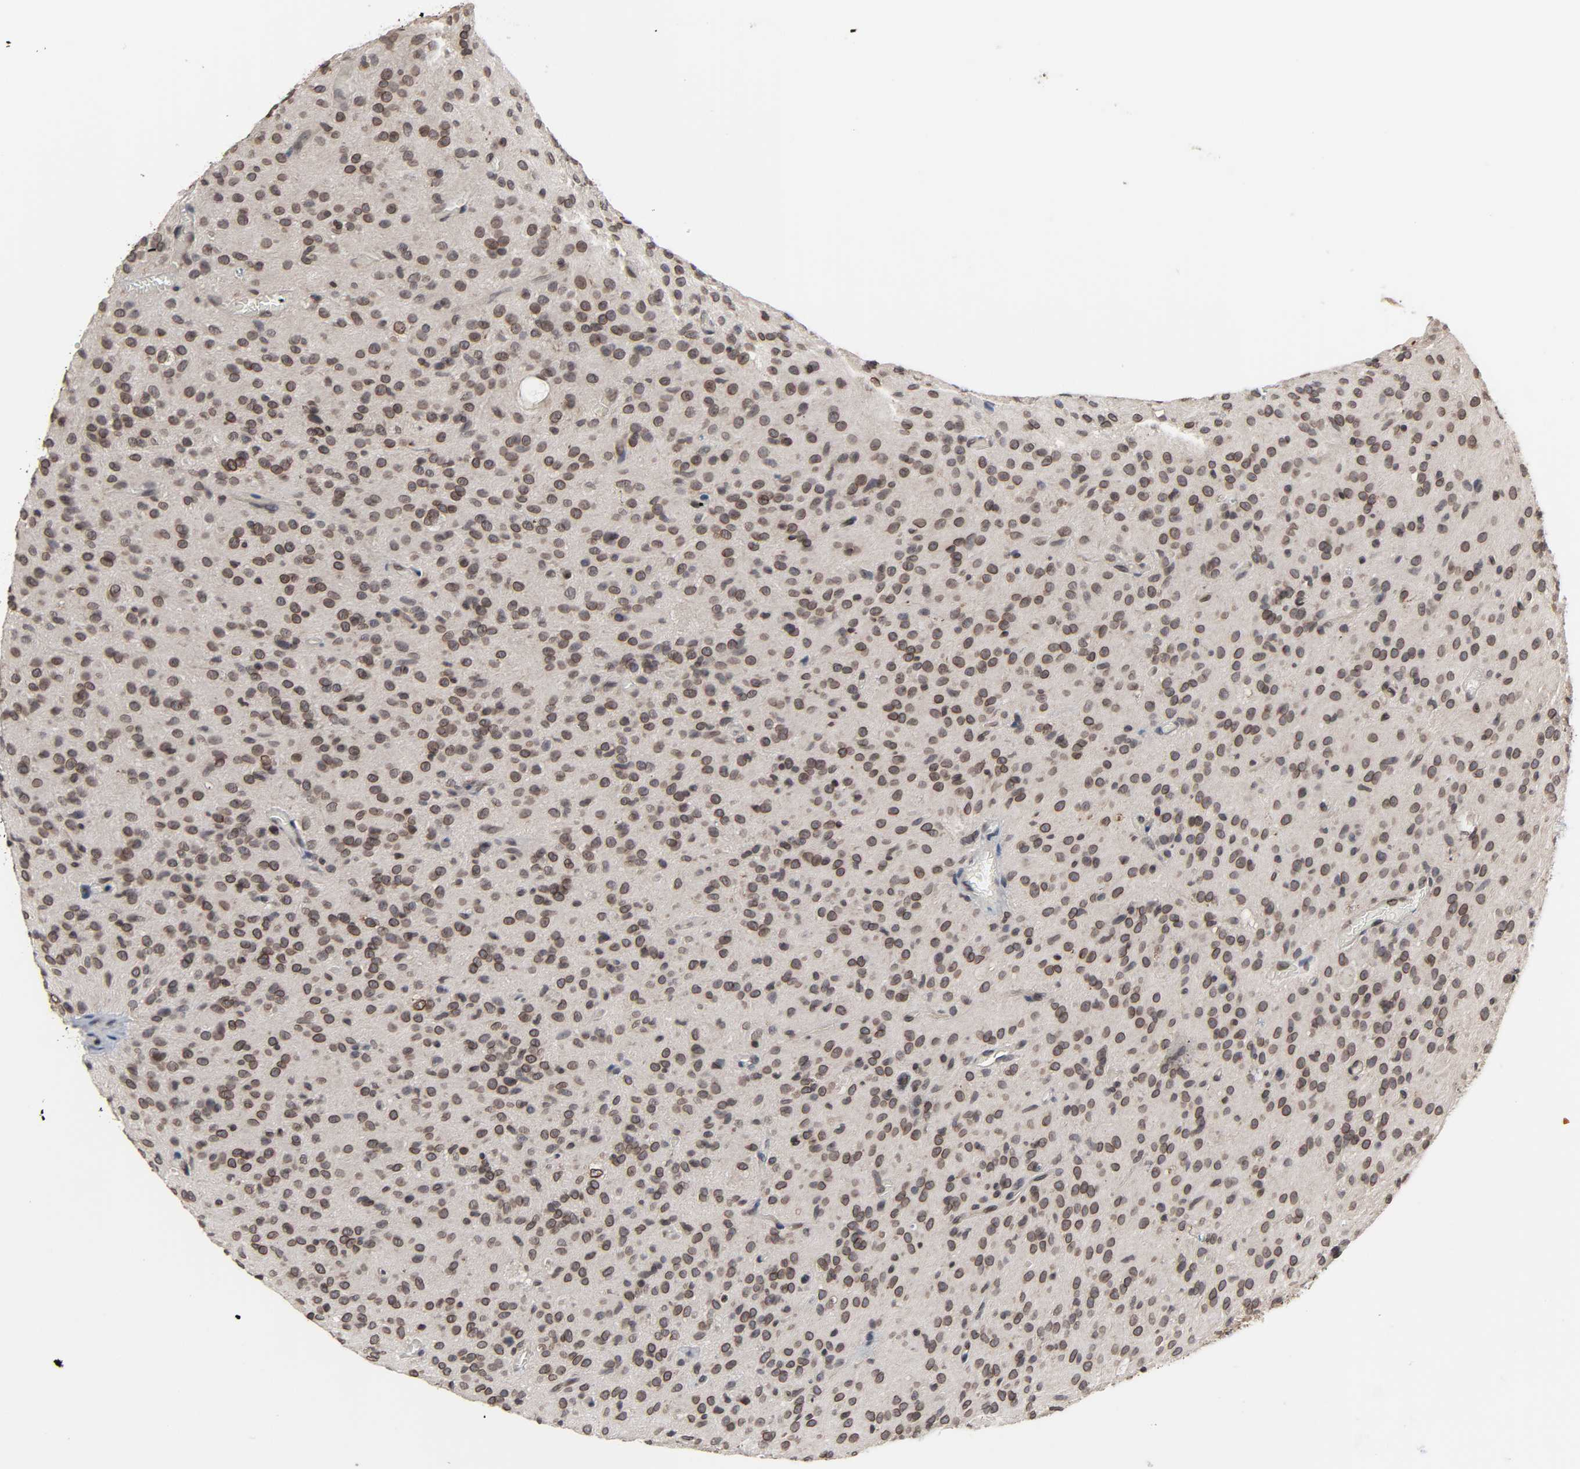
{"staining": {"intensity": "moderate", "quantity": ">75%", "location": "cytoplasmic/membranous,nuclear"}, "tissue": "glioma", "cell_type": "Tumor cells", "image_type": "cancer", "snomed": [{"axis": "morphology", "description": "Glioma, malignant, High grade"}, {"axis": "topography", "description": "Brain"}], "caption": "Protein positivity by immunohistochemistry demonstrates moderate cytoplasmic/membranous and nuclear staining in about >75% of tumor cells in malignant glioma (high-grade).", "gene": "CCDC175", "patient": {"sex": "female", "age": 59}}